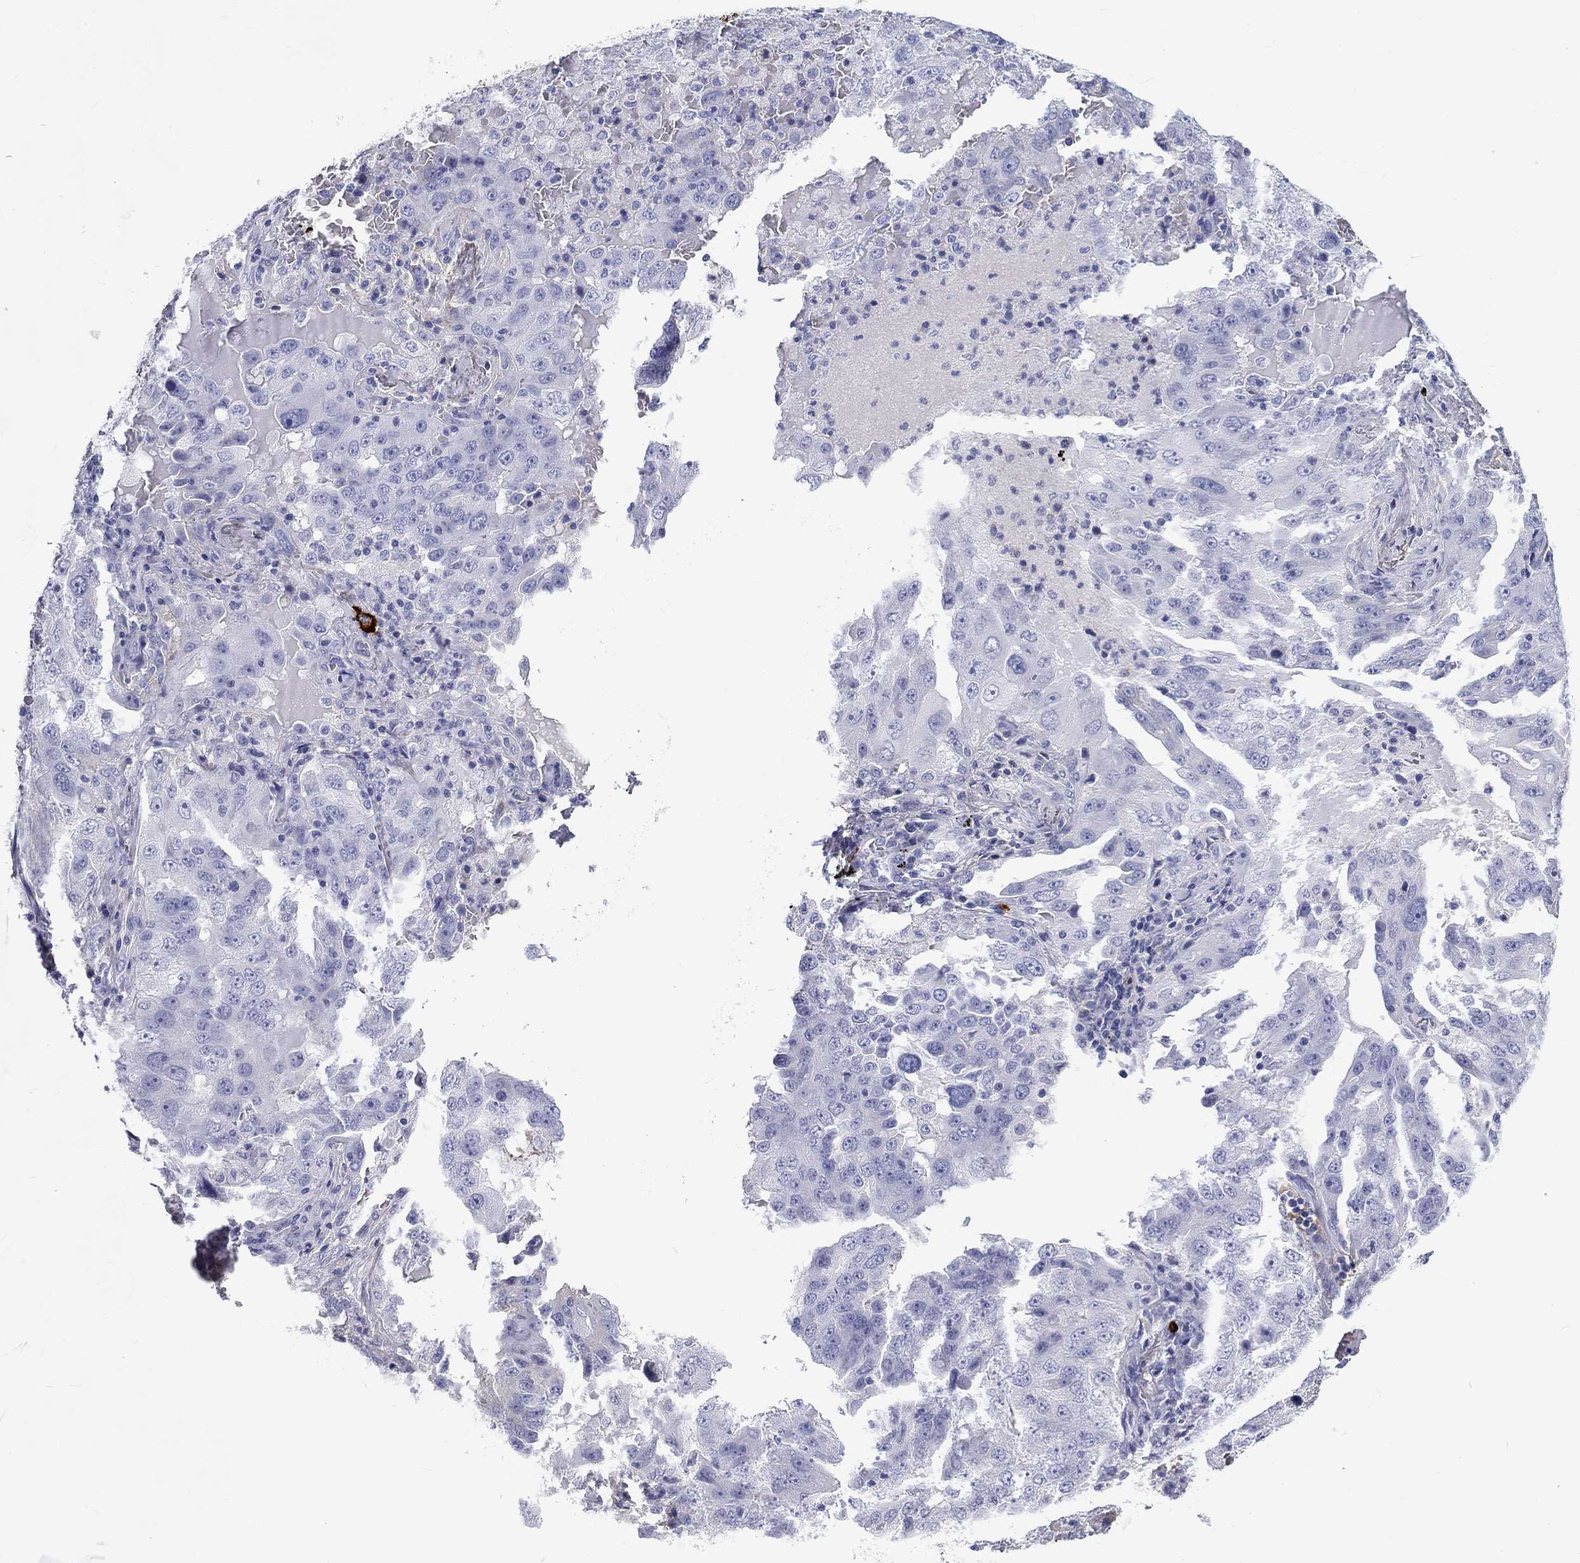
{"staining": {"intensity": "negative", "quantity": "none", "location": "none"}, "tissue": "lung cancer", "cell_type": "Tumor cells", "image_type": "cancer", "snomed": [{"axis": "morphology", "description": "Adenocarcinoma, NOS"}, {"axis": "topography", "description": "Lung"}], "caption": "This is an immunohistochemistry (IHC) histopathology image of adenocarcinoma (lung). There is no staining in tumor cells.", "gene": "CD40LG", "patient": {"sex": "female", "age": 61}}